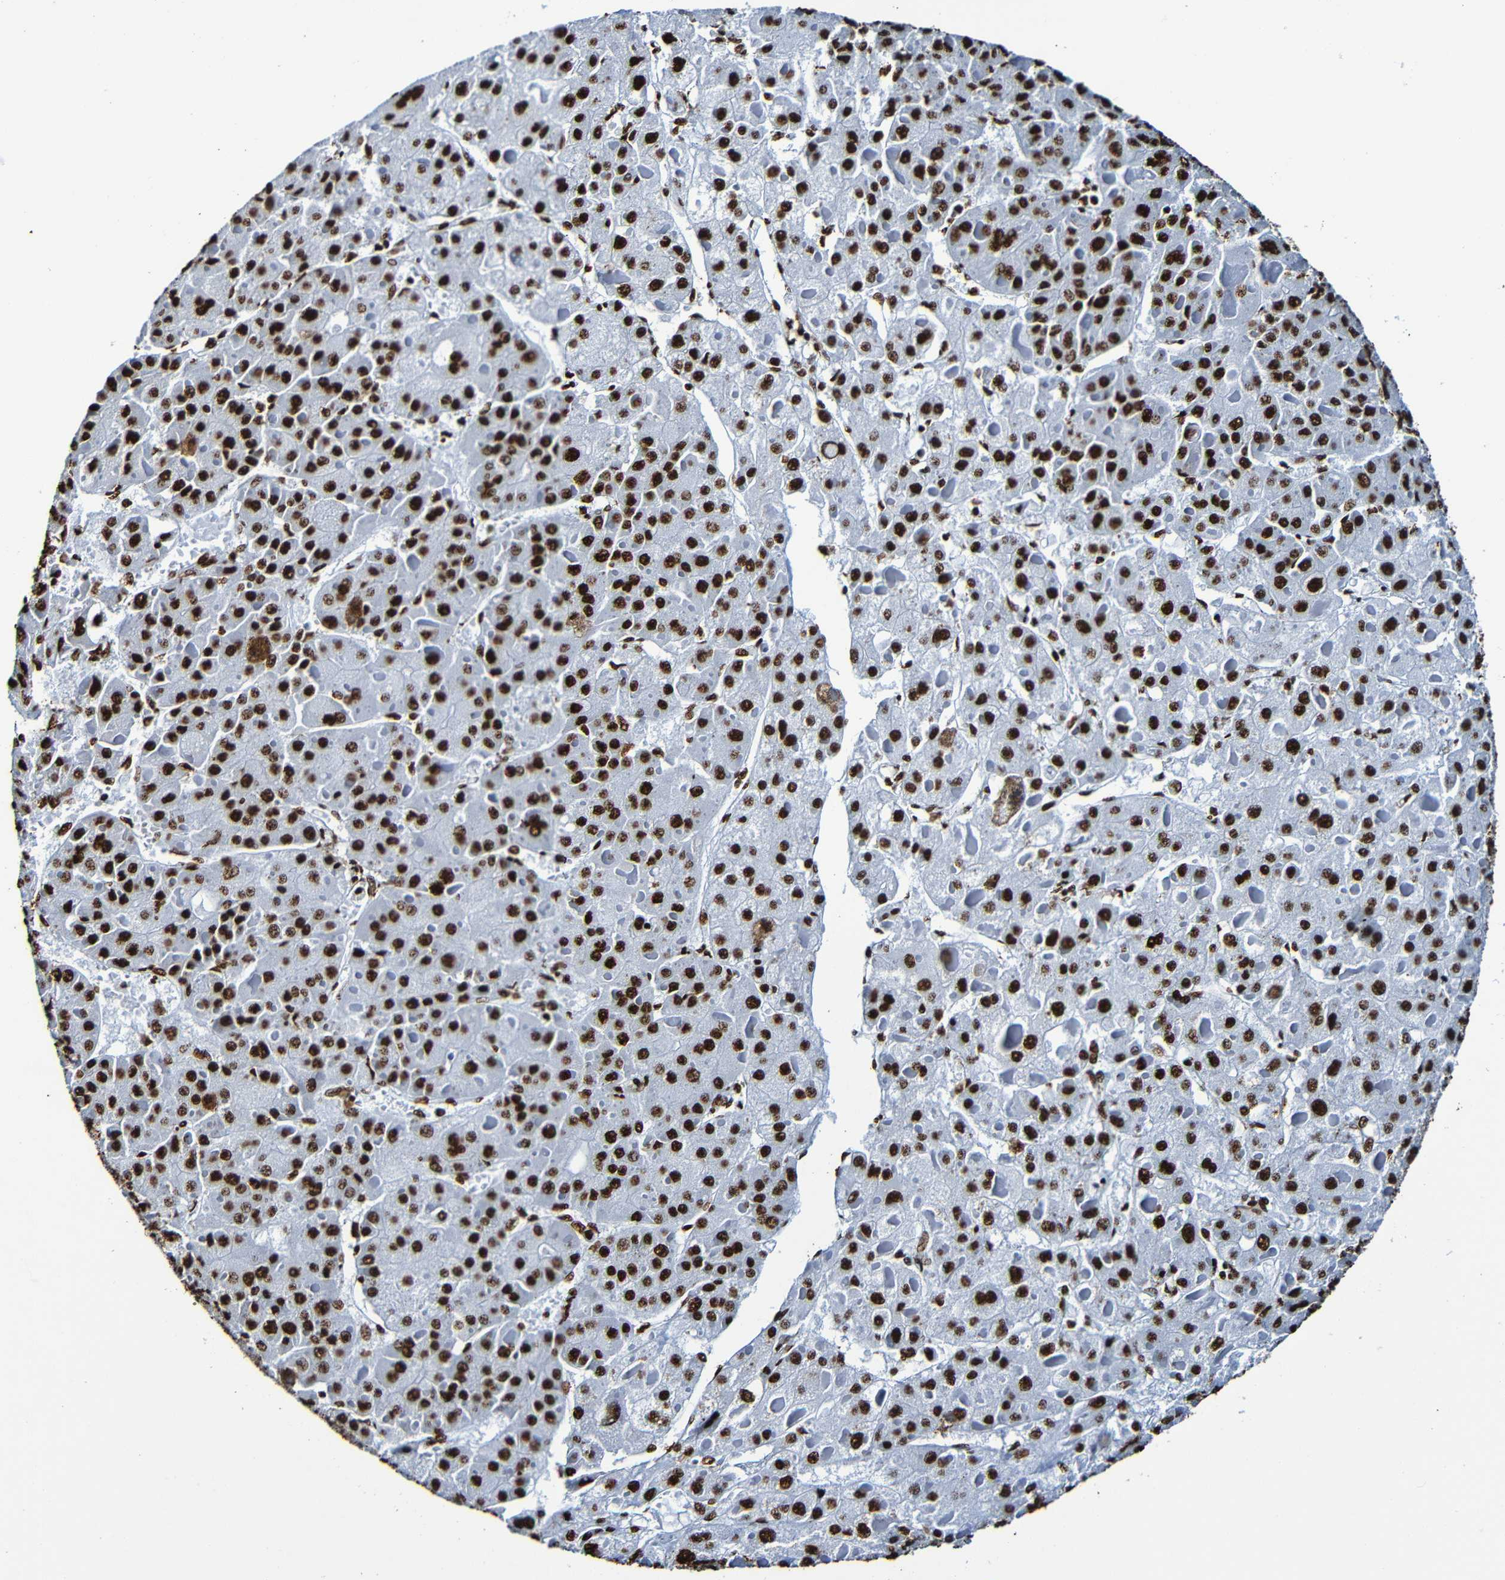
{"staining": {"intensity": "strong", "quantity": ">75%", "location": "nuclear"}, "tissue": "liver cancer", "cell_type": "Tumor cells", "image_type": "cancer", "snomed": [{"axis": "morphology", "description": "Carcinoma, Hepatocellular, NOS"}, {"axis": "topography", "description": "Liver"}], "caption": "A photomicrograph of hepatocellular carcinoma (liver) stained for a protein demonstrates strong nuclear brown staining in tumor cells.", "gene": "SRSF3", "patient": {"sex": "female", "age": 73}}